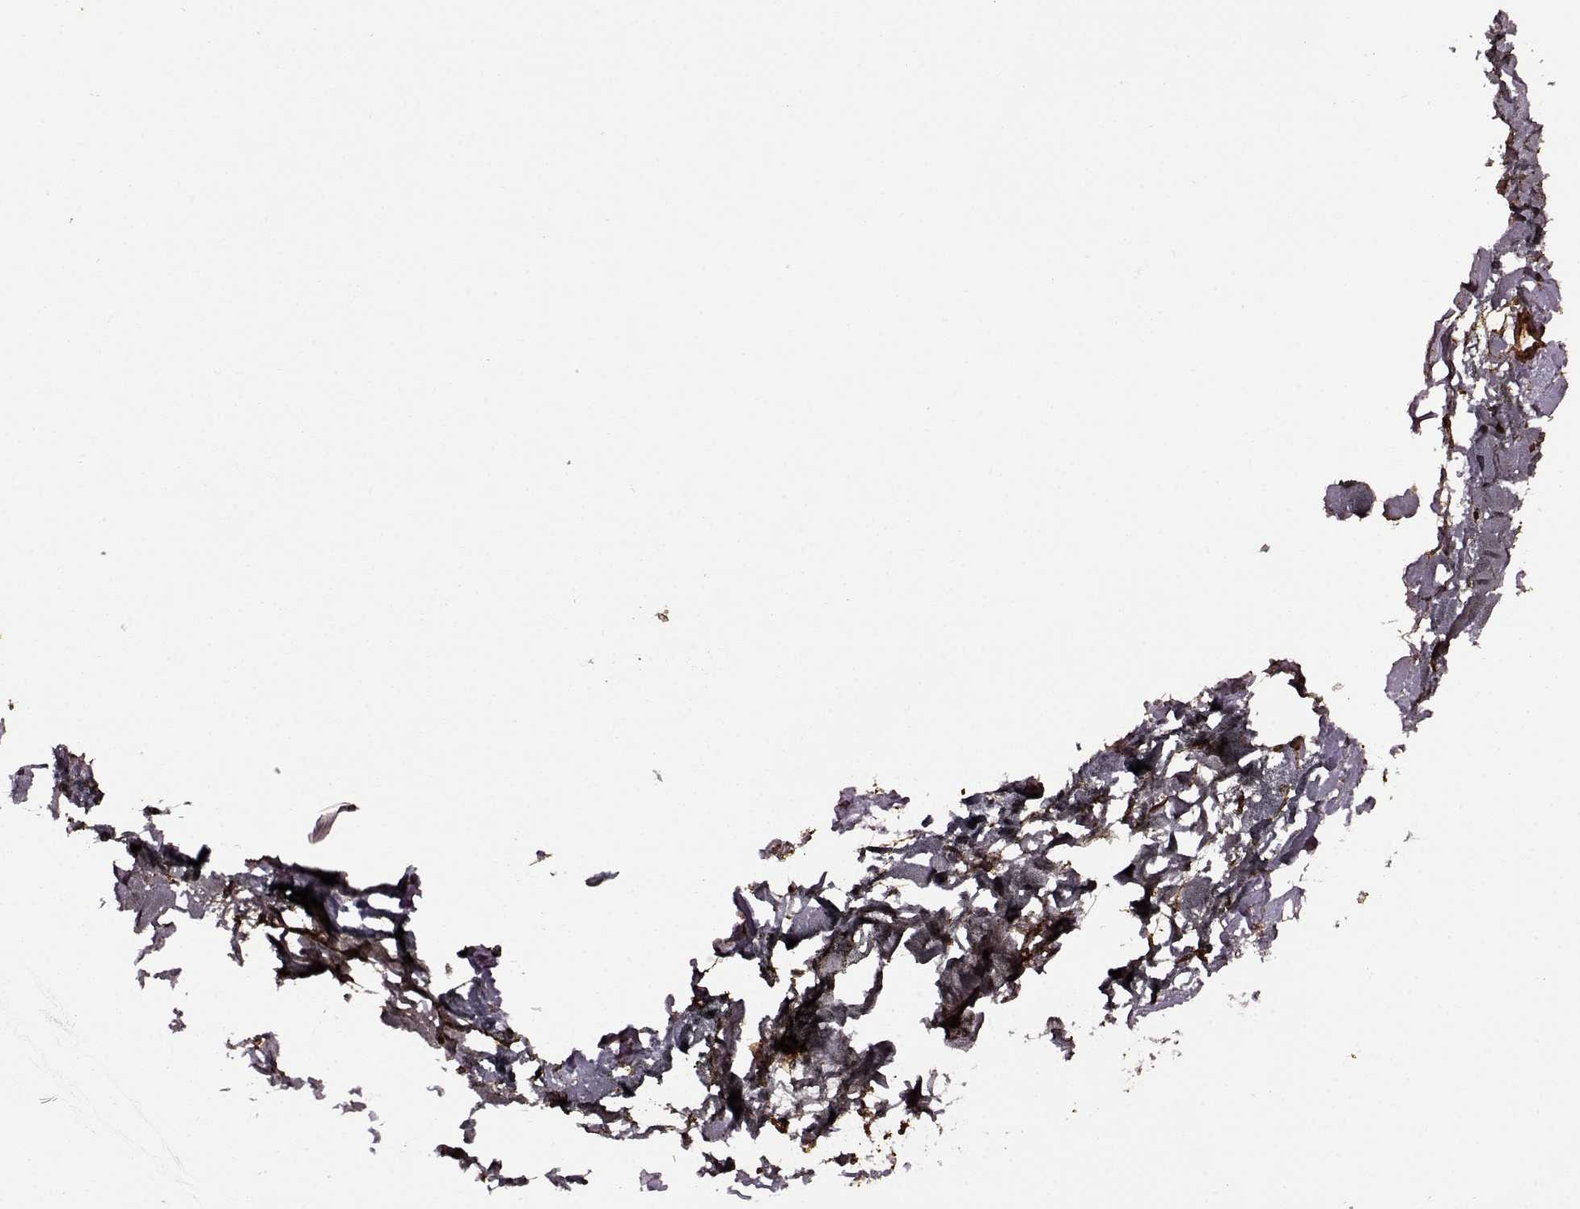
{"staining": {"intensity": "moderate", "quantity": "25%-75%", "location": "cytoplasmic/membranous"}, "tissue": "skin", "cell_type": "Fibroblasts", "image_type": "normal", "snomed": [{"axis": "morphology", "description": "Normal tissue, NOS"}, {"axis": "topography", "description": "Skin"}], "caption": "Protein analysis of unremarkable skin exhibits moderate cytoplasmic/membranous expression in about 25%-75% of fibroblasts.", "gene": "FBXW11", "patient": {"sex": "female", "age": 34}}